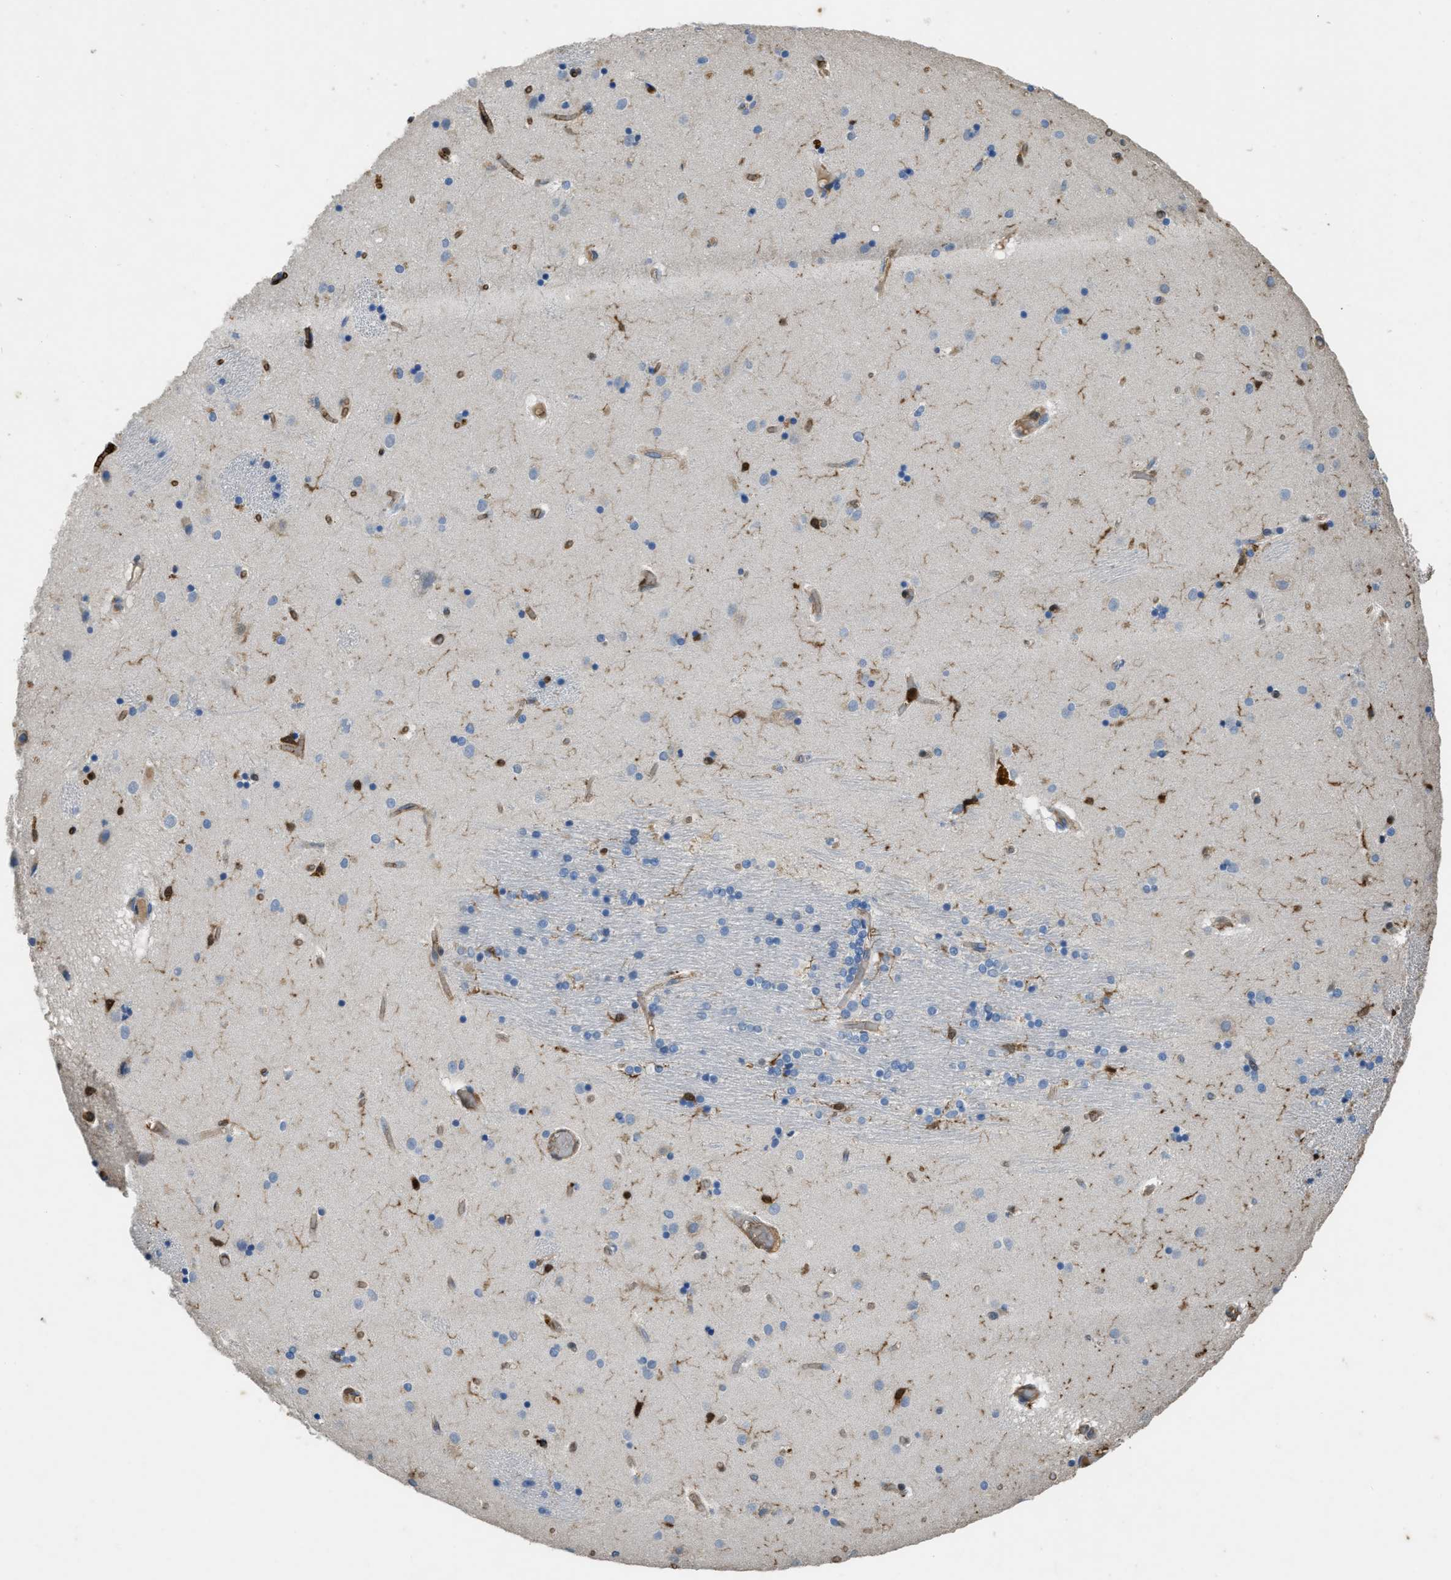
{"staining": {"intensity": "strong", "quantity": "<25%", "location": "nuclear"}, "tissue": "caudate", "cell_type": "Glial cells", "image_type": "normal", "snomed": [{"axis": "morphology", "description": "Normal tissue, NOS"}, {"axis": "topography", "description": "Lateral ventricle wall"}], "caption": "About <25% of glial cells in benign human caudate exhibit strong nuclear protein positivity as visualized by brown immunohistochemical staining.", "gene": "ARHGDIB", "patient": {"sex": "male", "age": 70}}